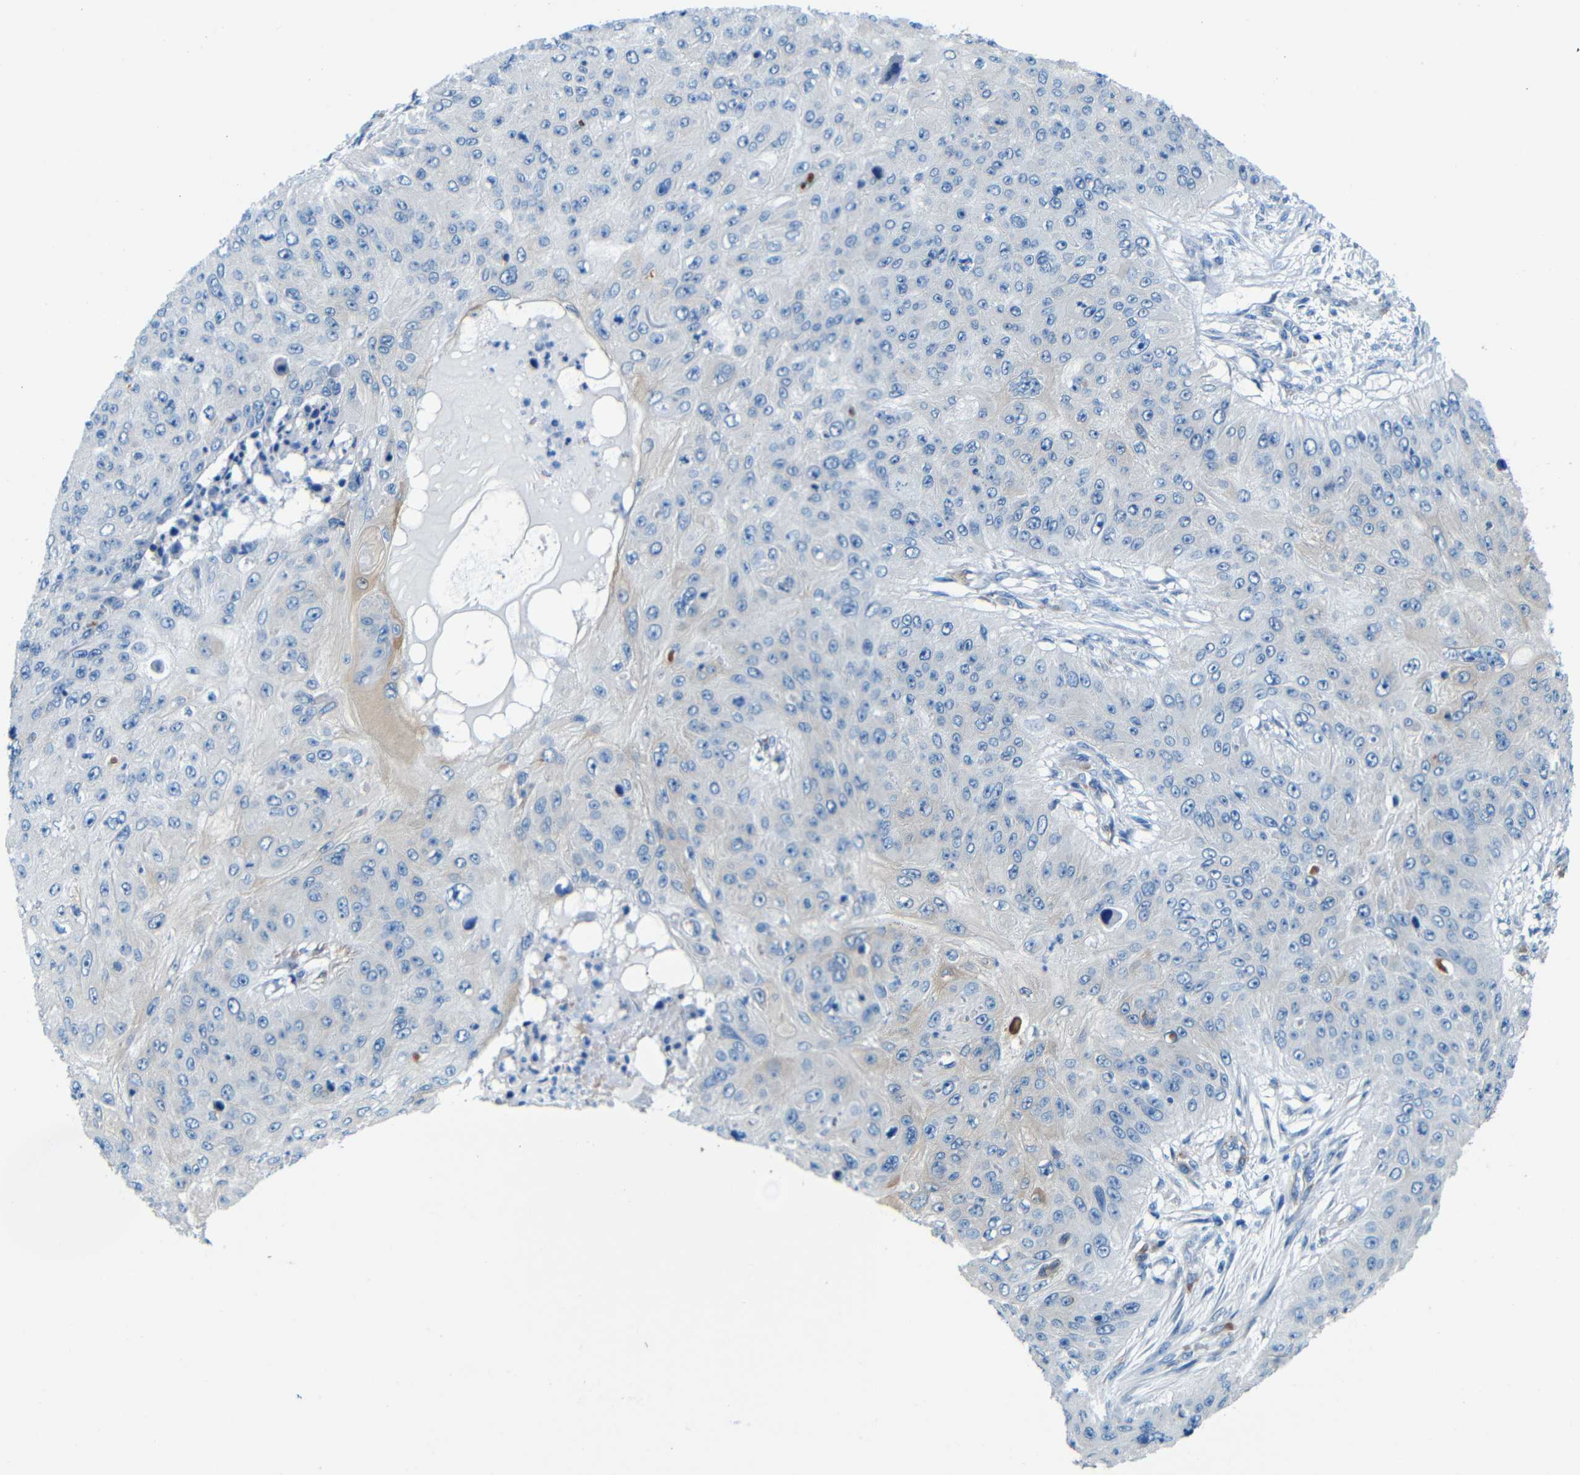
{"staining": {"intensity": "negative", "quantity": "none", "location": "none"}, "tissue": "skin cancer", "cell_type": "Tumor cells", "image_type": "cancer", "snomed": [{"axis": "morphology", "description": "Squamous cell carcinoma, NOS"}, {"axis": "topography", "description": "Skin"}], "caption": "Immunohistochemistry (IHC) histopathology image of skin cancer stained for a protein (brown), which displays no expression in tumor cells. (DAB immunohistochemistry (IHC) with hematoxylin counter stain).", "gene": "MAP2", "patient": {"sex": "female", "age": 80}}